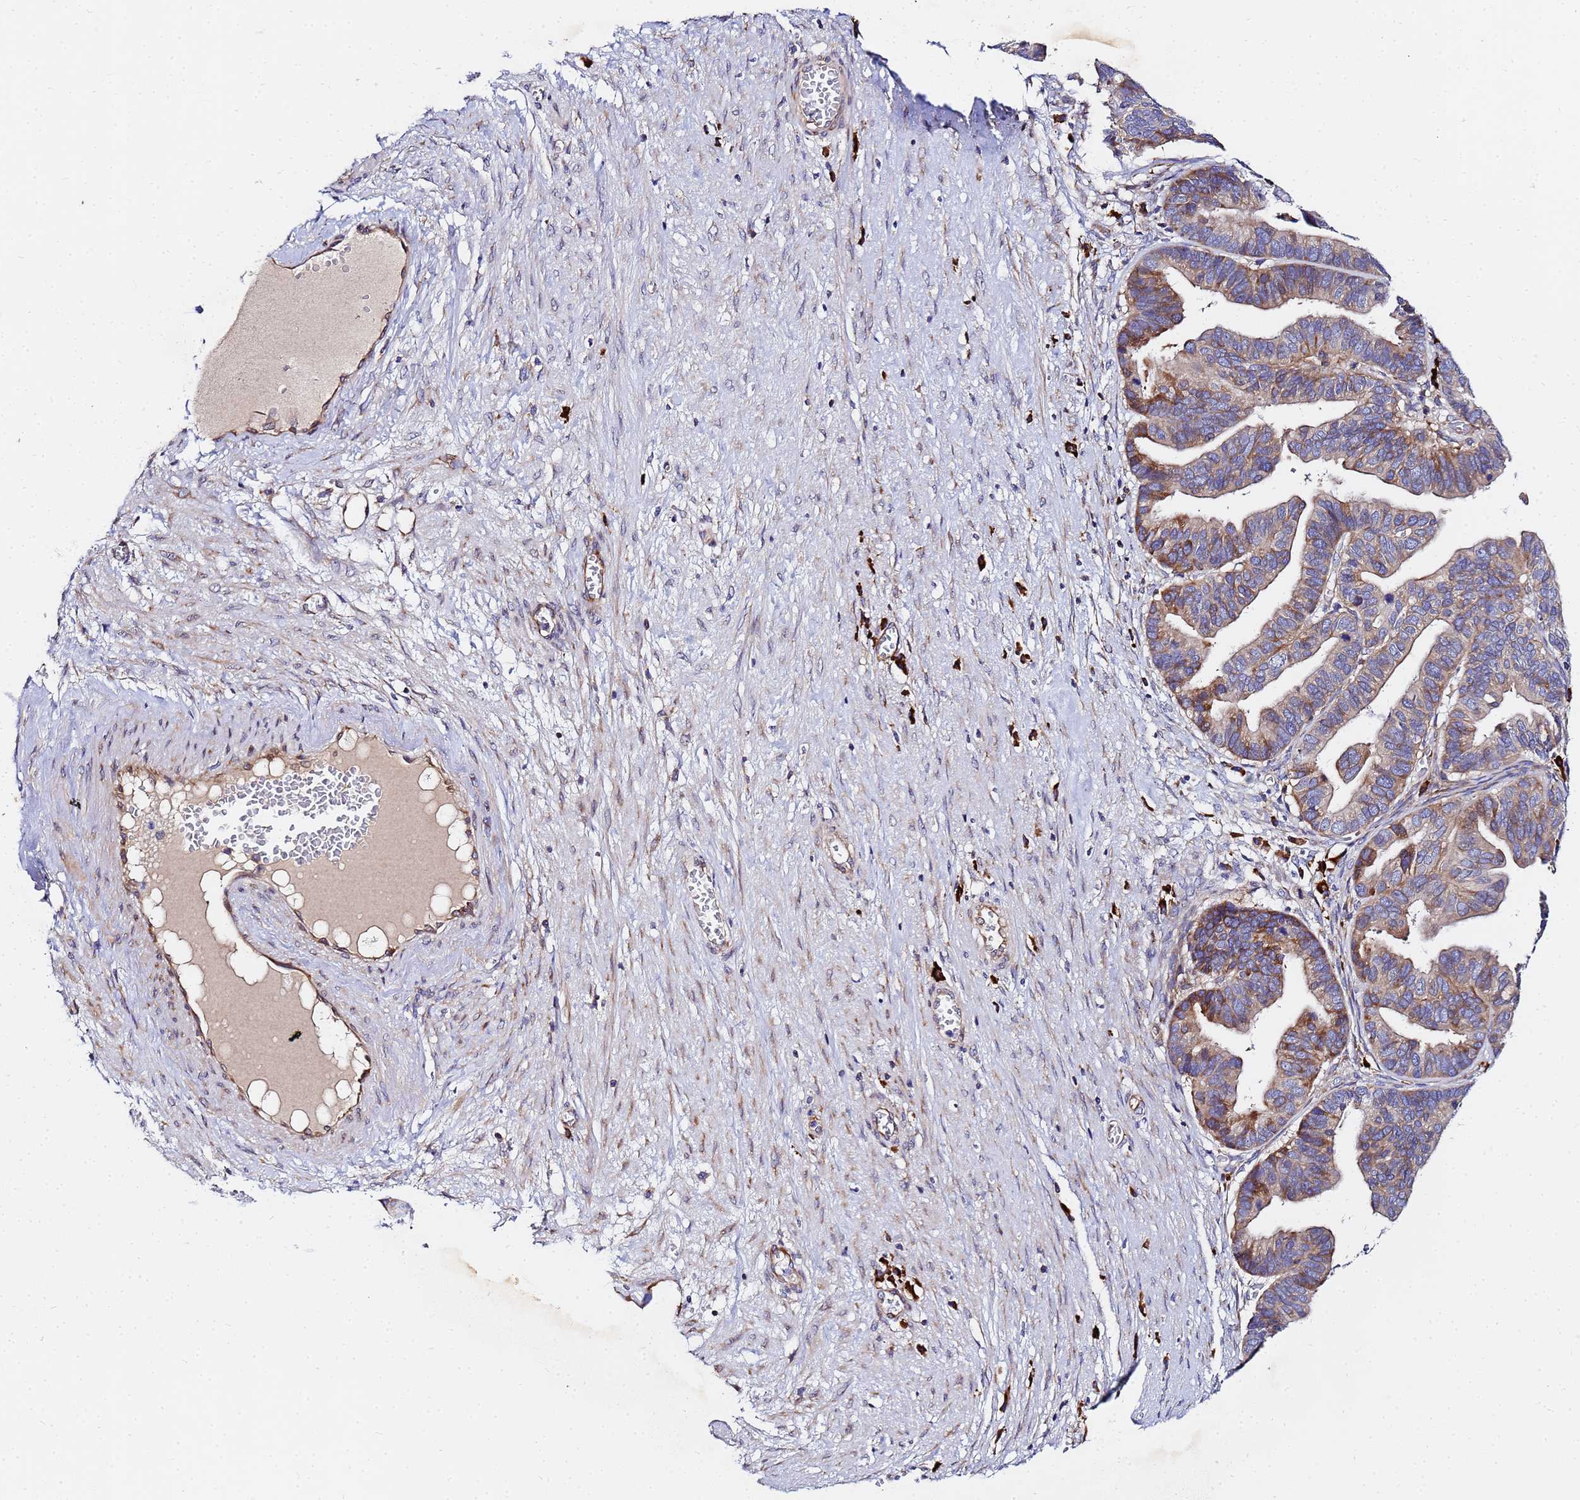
{"staining": {"intensity": "moderate", "quantity": "25%-75%", "location": "cytoplasmic/membranous"}, "tissue": "ovarian cancer", "cell_type": "Tumor cells", "image_type": "cancer", "snomed": [{"axis": "morphology", "description": "Cystadenocarcinoma, serous, NOS"}, {"axis": "topography", "description": "Ovary"}], "caption": "Brown immunohistochemical staining in human ovarian cancer exhibits moderate cytoplasmic/membranous staining in about 25%-75% of tumor cells.", "gene": "POM121", "patient": {"sex": "female", "age": 56}}